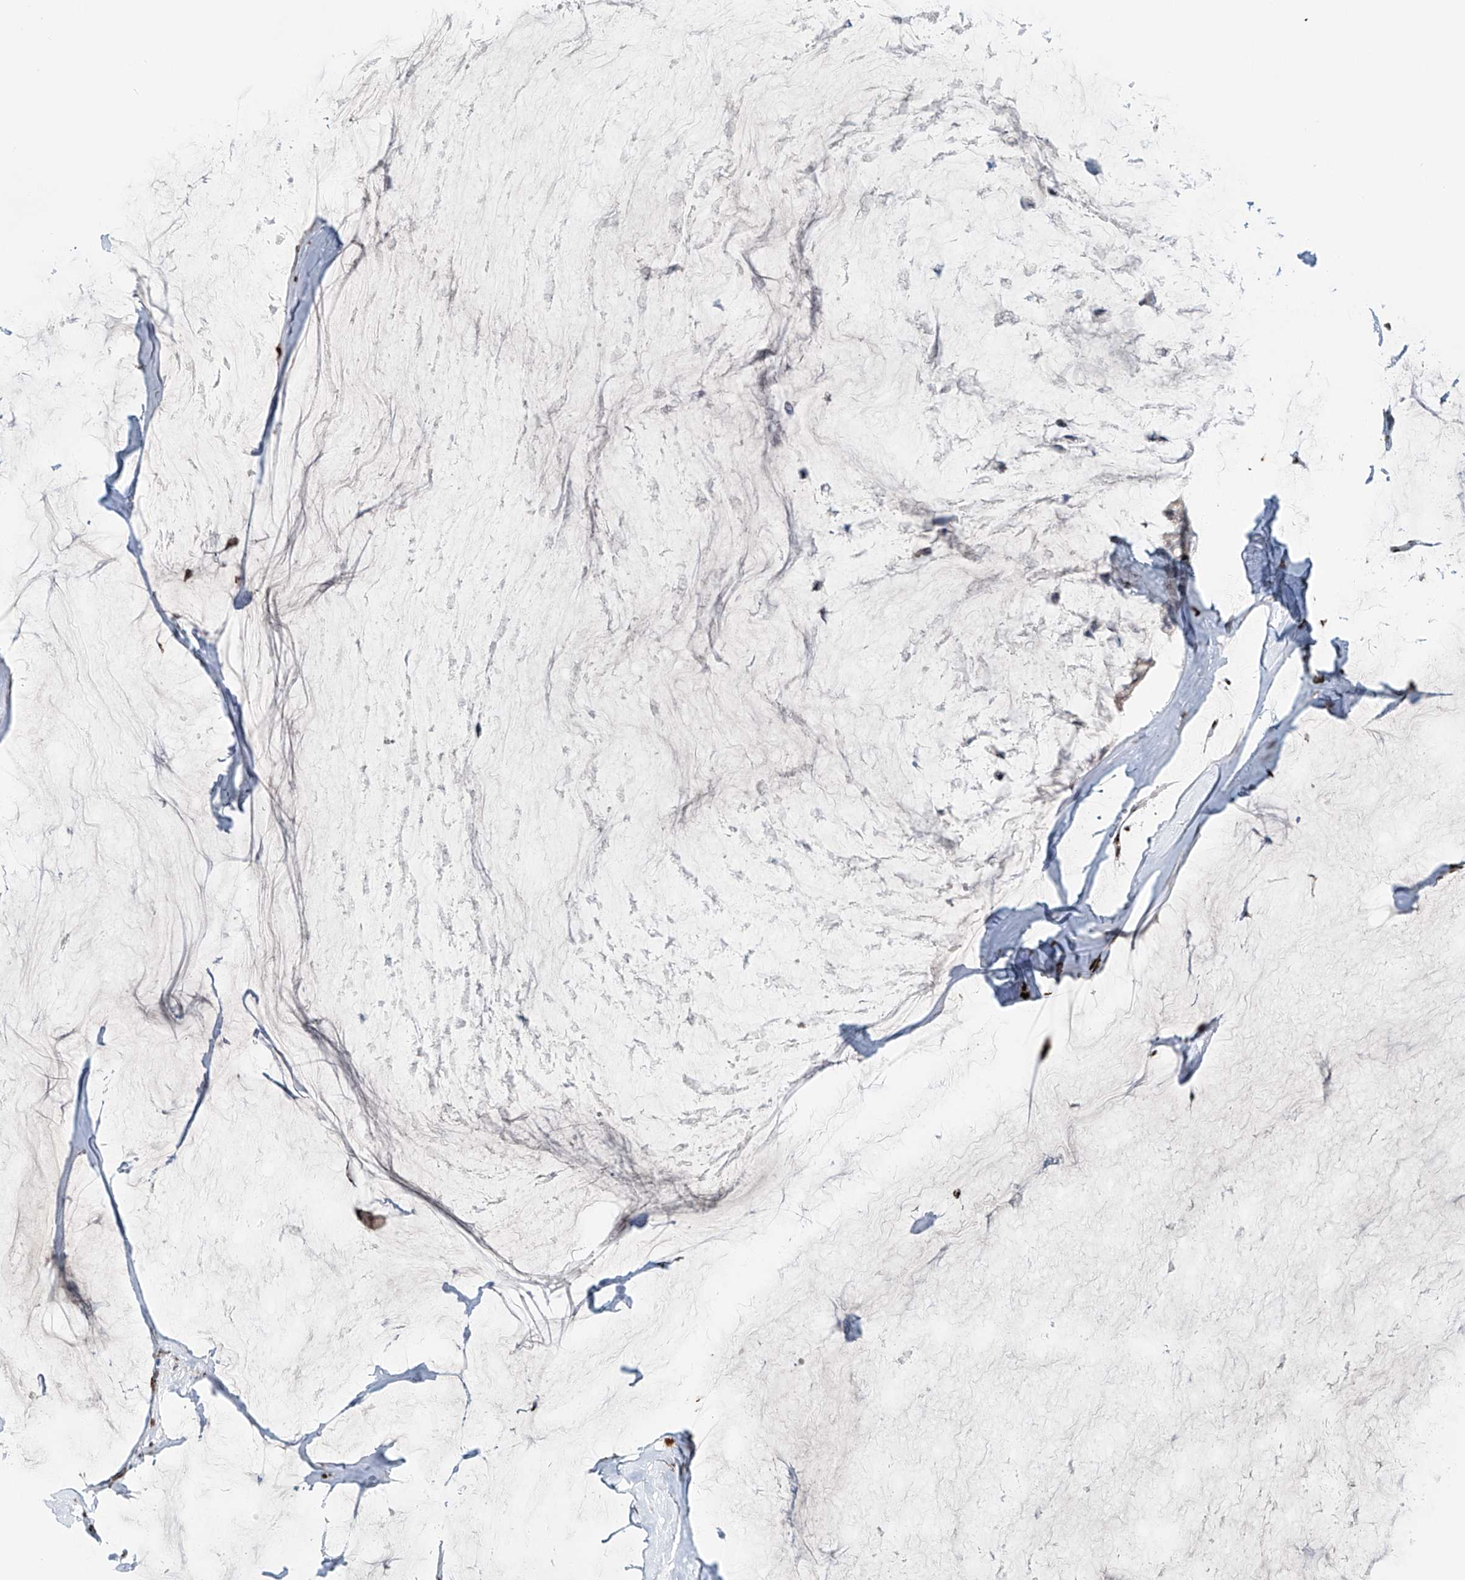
{"staining": {"intensity": "negative", "quantity": "none", "location": "none"}, "tissue": "ovarian cancer", "cell_type": "Tumor cells", "image_type": "cancer", "snomed": [{"axis": "morphology", "description": "Cystadenocarcinoma, mucinous, NOS"}, {"axis": "topography", "description": "Ovary"}], "caption": "The micrograph reveals no significant positivity in tumor cells of ovarian cancer (mucinous cystadenocarcinoma).", "gene": "DZIP1L", "patient": {"sex": "female", "age": 39}}